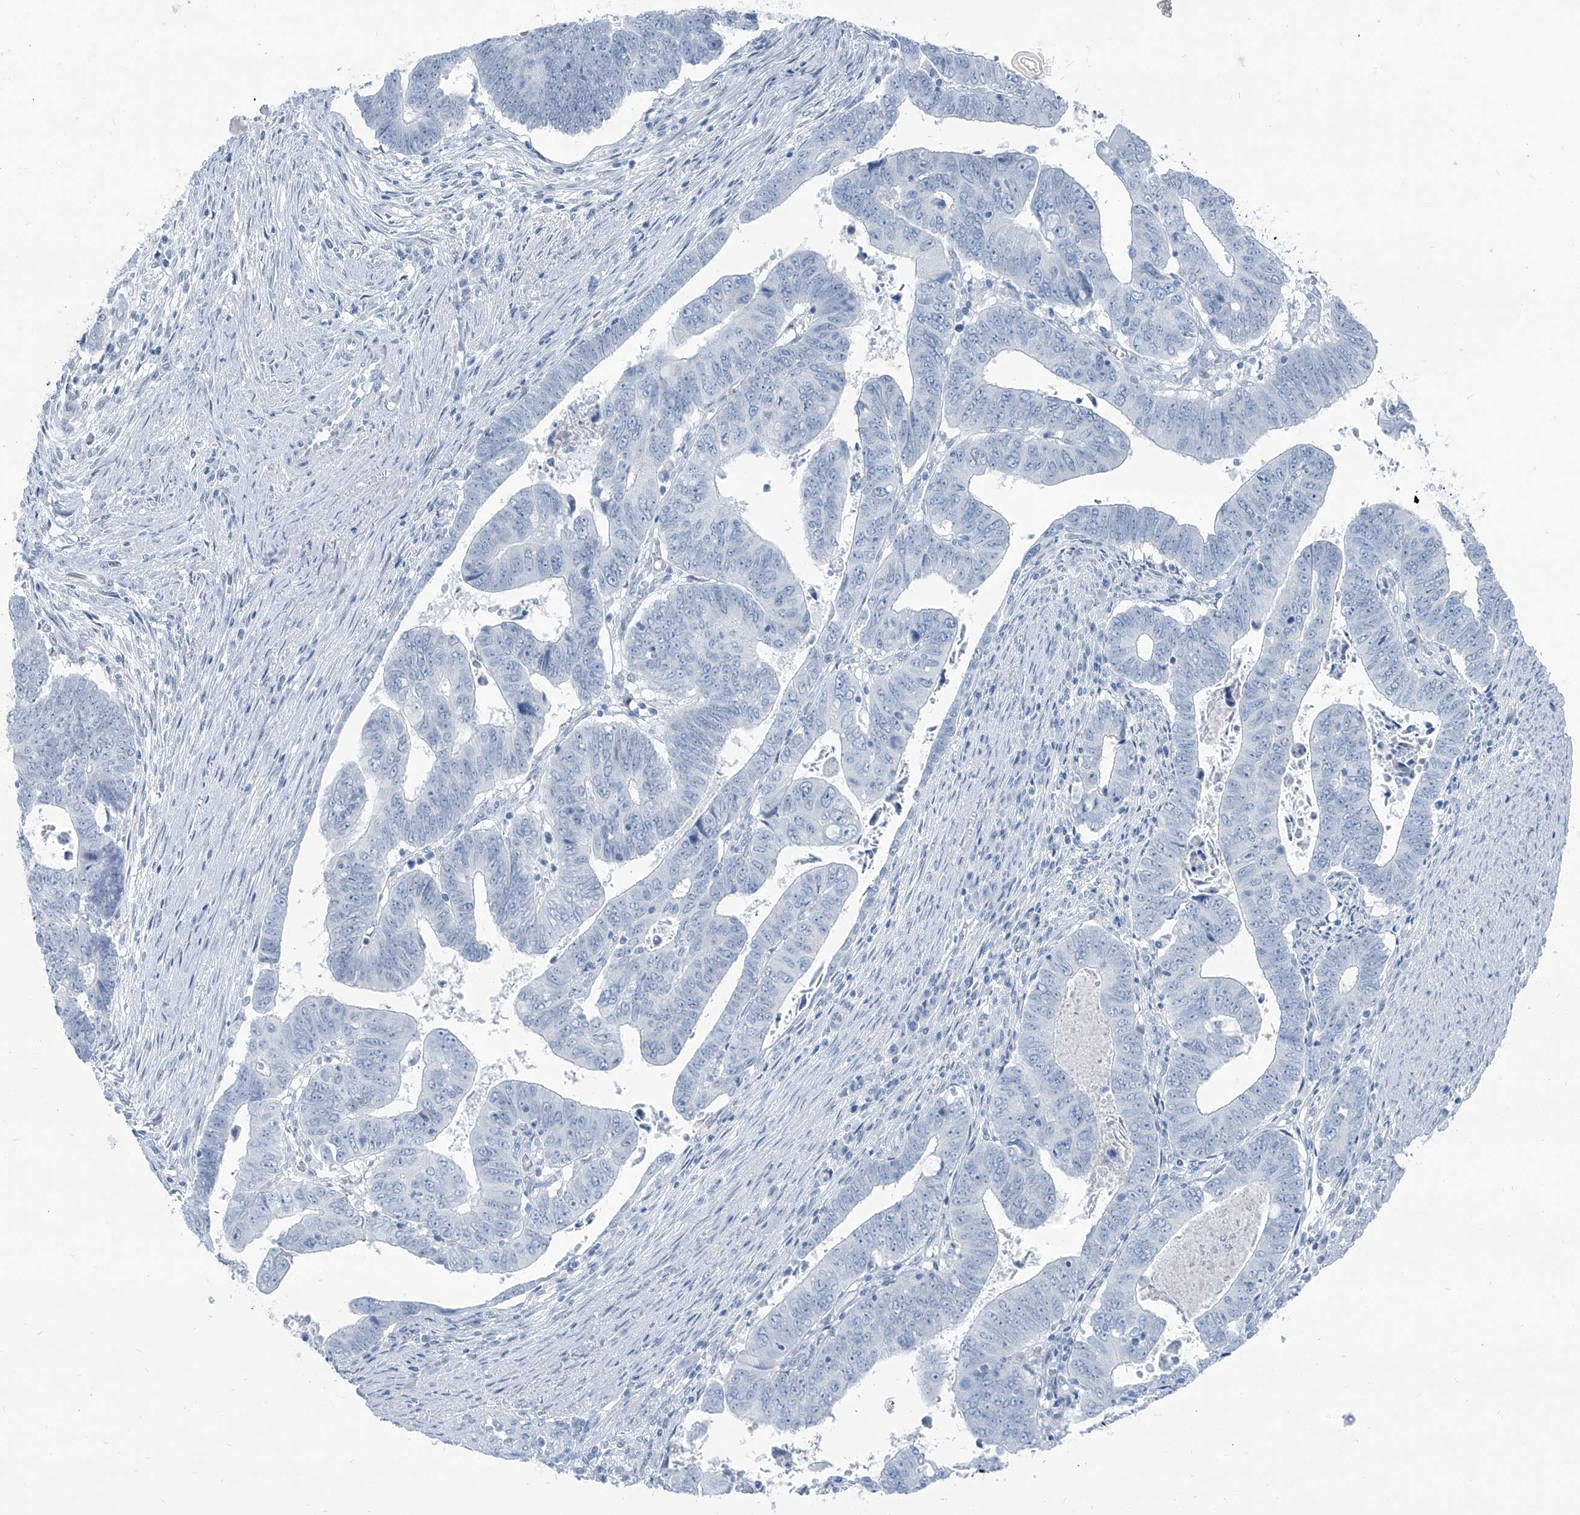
{"staining": {"intensity": "negative", "quantity": "none", "location": "none"}, "tissue": "colorectal cancer", "cell_type": "Tumor cells", "image_type": "cancer", "snomed": [{"axis": "morphology", "description": "Normal tissue, NOS"}, {"axis": "morphology", "description": "Adenocarcinoma, NOS"}, {"axis": "topography", "description": "Rectum"}], "caption": "Immunohistochemistry (IHC) image of adenocarcinoma (colorectal) stained for a protein (brown), which displays no expression in tumor cells.", "gene": "RGN", "patient": {"sex": "female", "age": 65}}